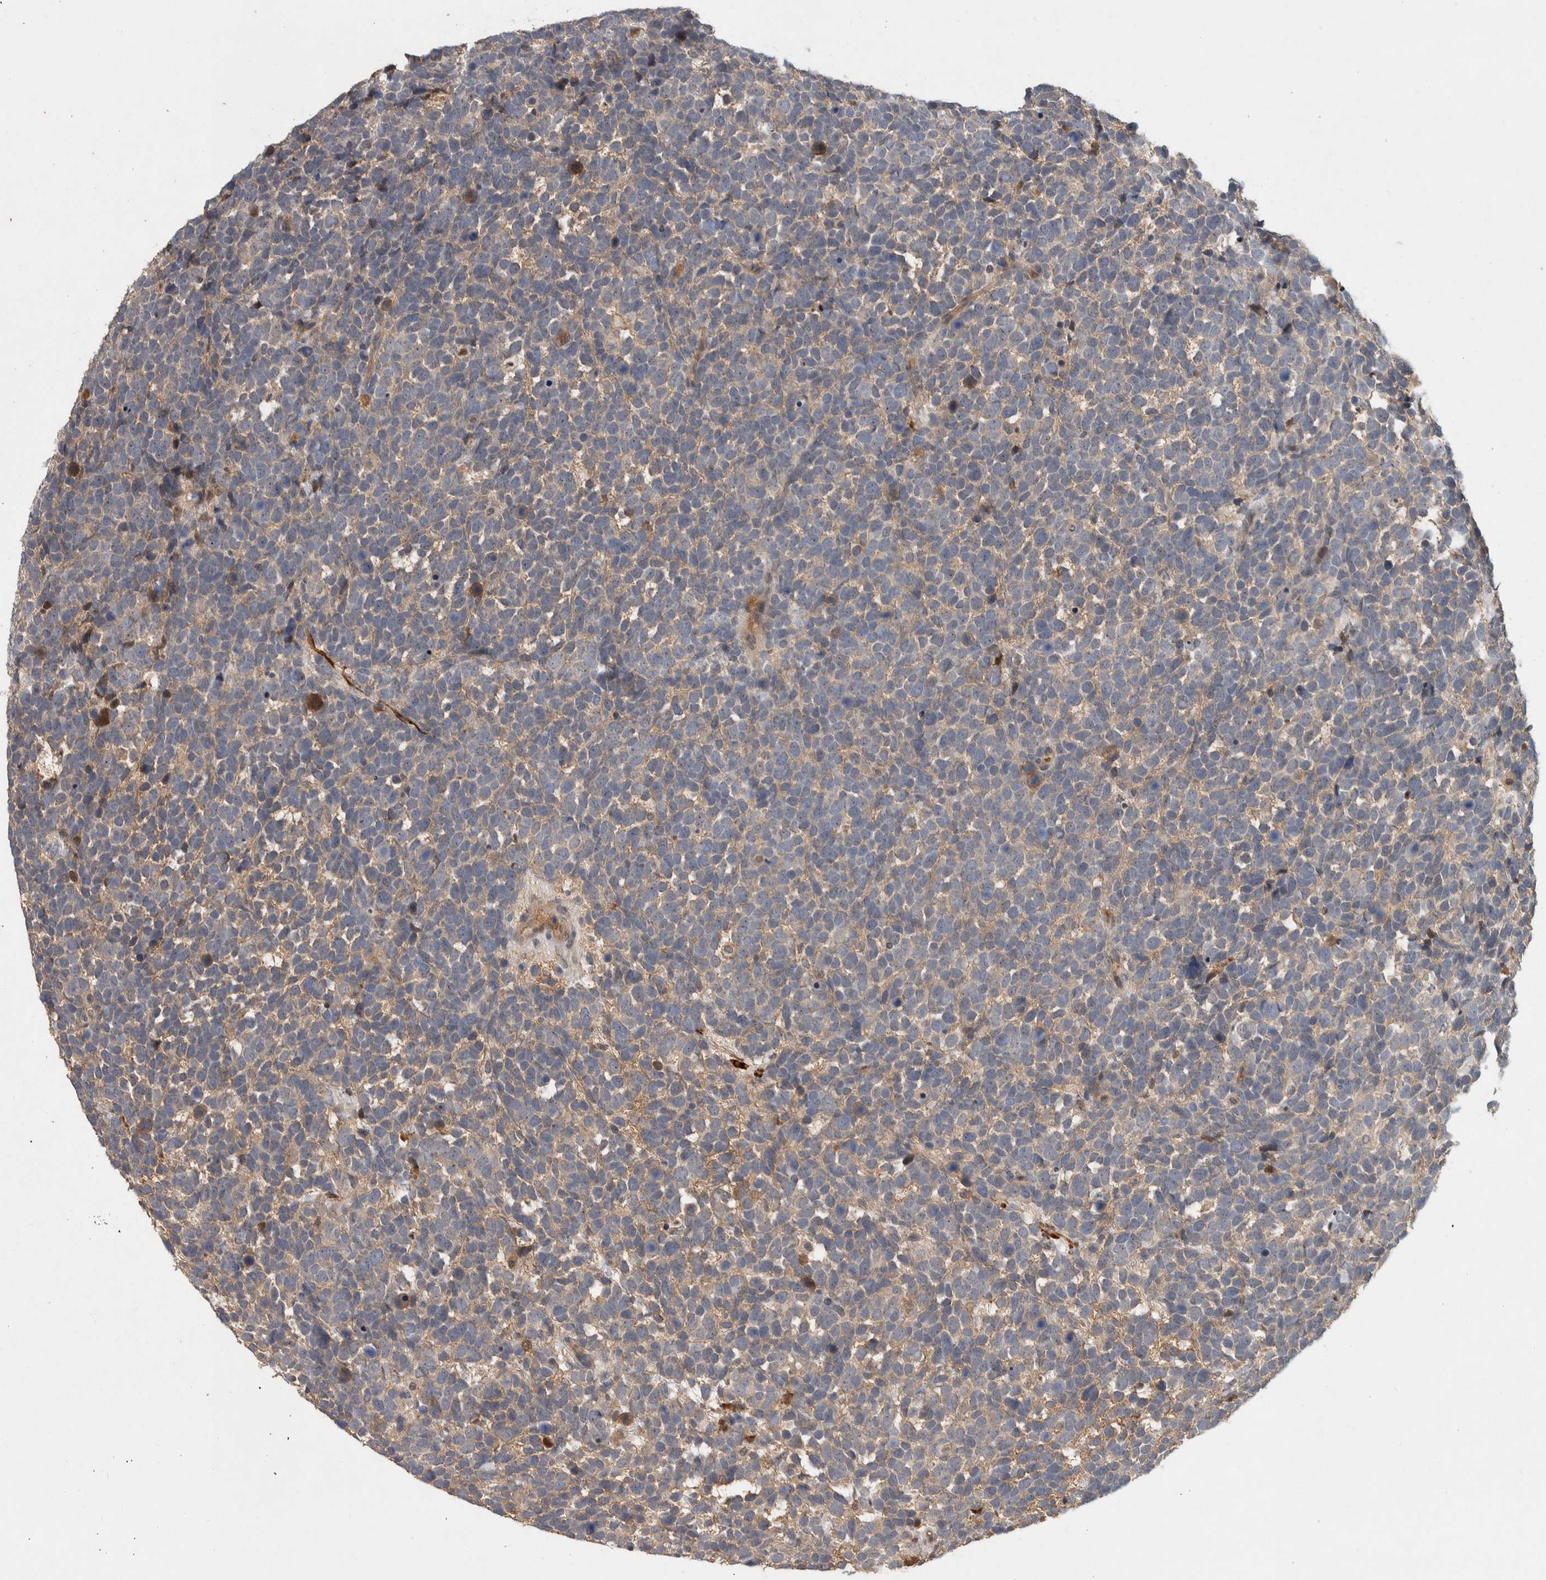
{"staining": {"intensity": "weak", "quantity": ">75%", "location": "cytoplasmic/membranous"}, "tissue": "urothelial cancer", "cell_type": "Tumor cells", "image_type": "cancer", "snomed": [{"axis": "morphology", "description": "Urothelial carcinoma, High grade"}, {"axis": "topography", "description": "Urinary bladder"}], "caption": "A brown stain labels weak cytoplasmic/membranous positivity of a protein in human high-grade urothelial carcinoma tumor cells.", "gene": "CHRM3", "patient": {"sex": "female", "age": 82}}